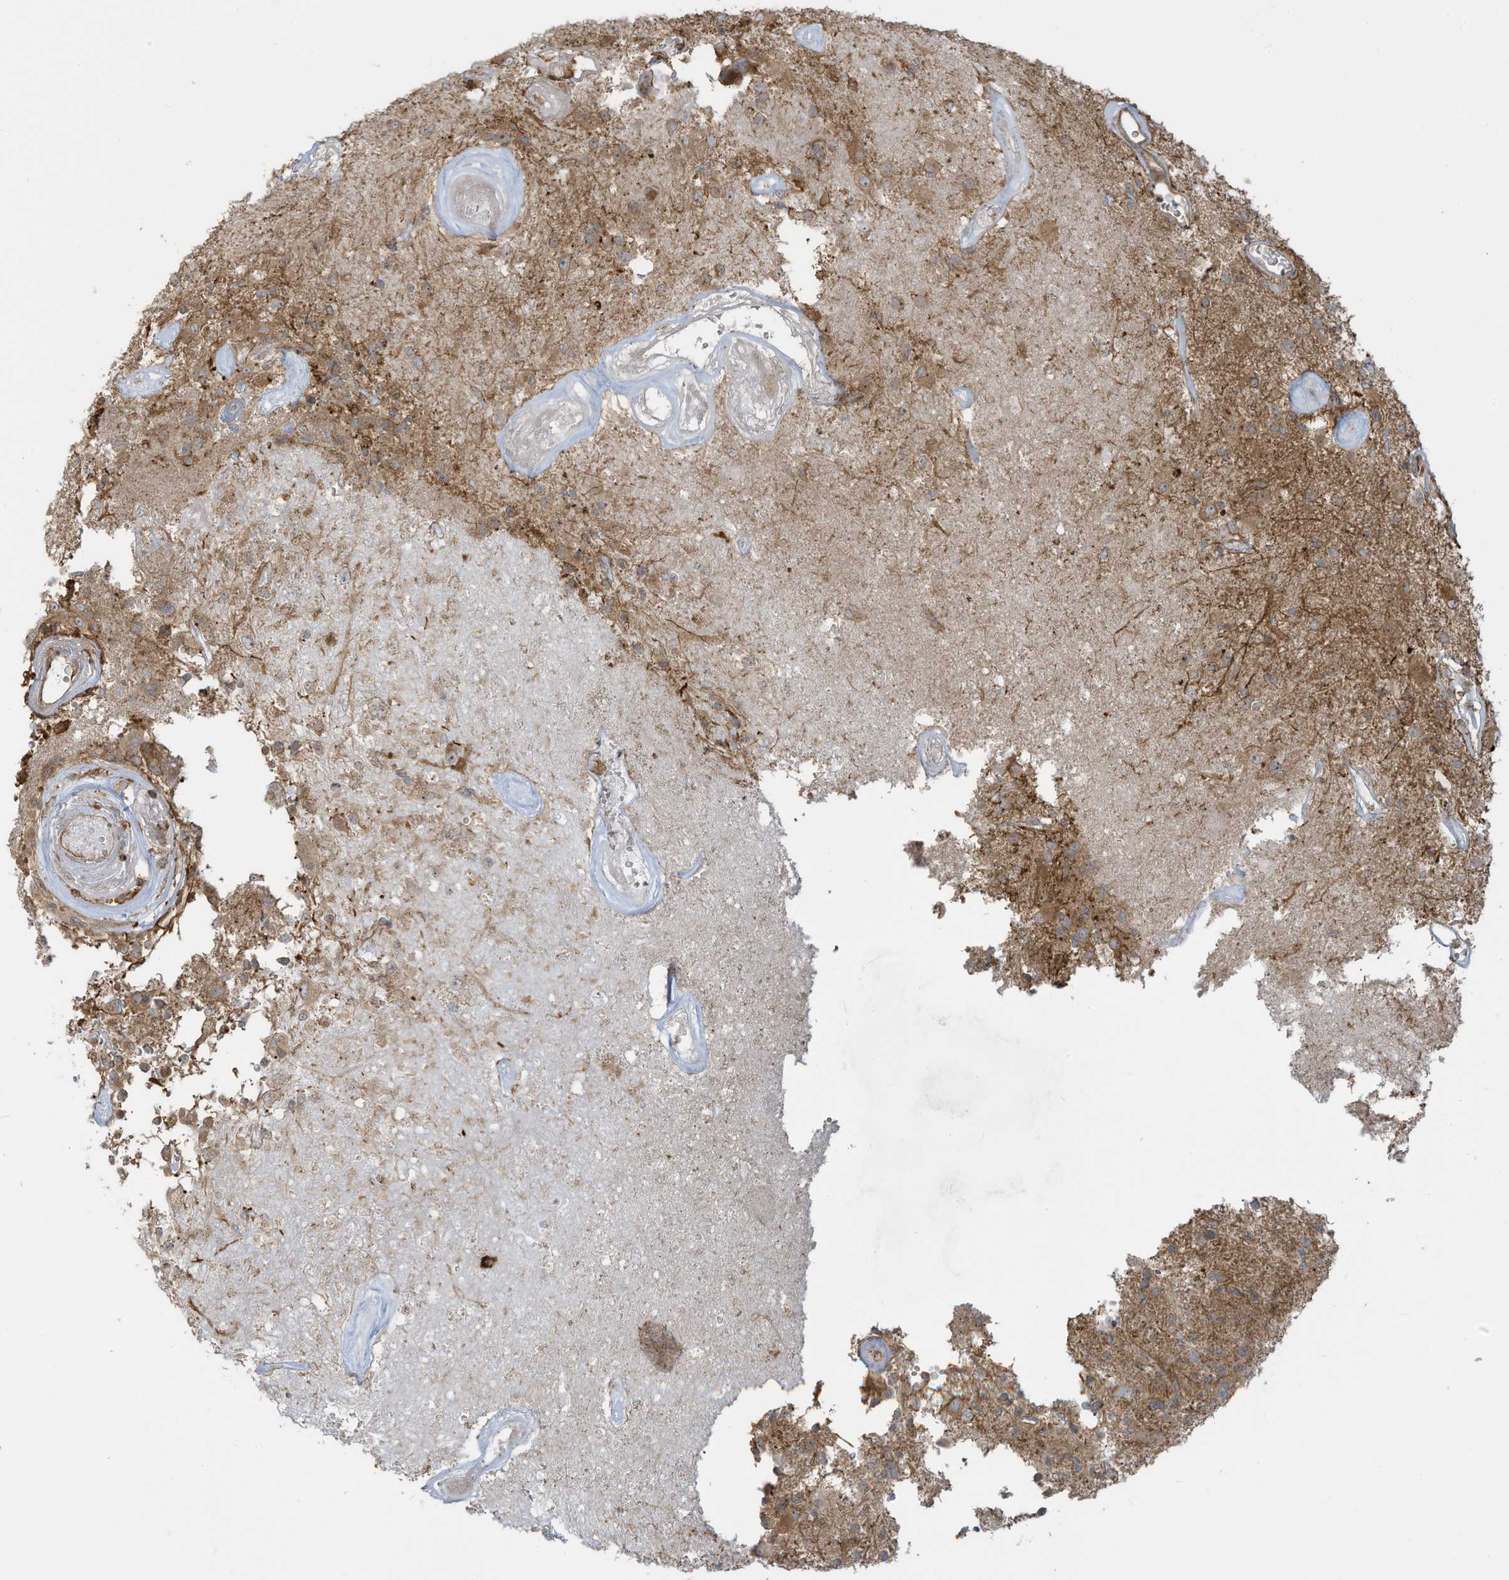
{"staining": {"intensity": "moderate", "quantity": "<25%", "location": "cytoplasmic/membranous"}, "tissue": "glioma", "cell_type": "Tumor cells", "image_type": "cancer", "snomed": [{"axis": "morphology", "description": "Glioma, malignant, High grade"}, {"axis": "morphology", "description": "Glioblastoma, NOS"}, {"axis": "topography", "description": "Brain"}], "caption": "Immunohistochemical staining of human glioma shows moderate cytoplasmic/membranous protein positivity in about <25% of tumor cells.", "gene": "ENTR1", "patient": {"sex": "male", "age": 60}}